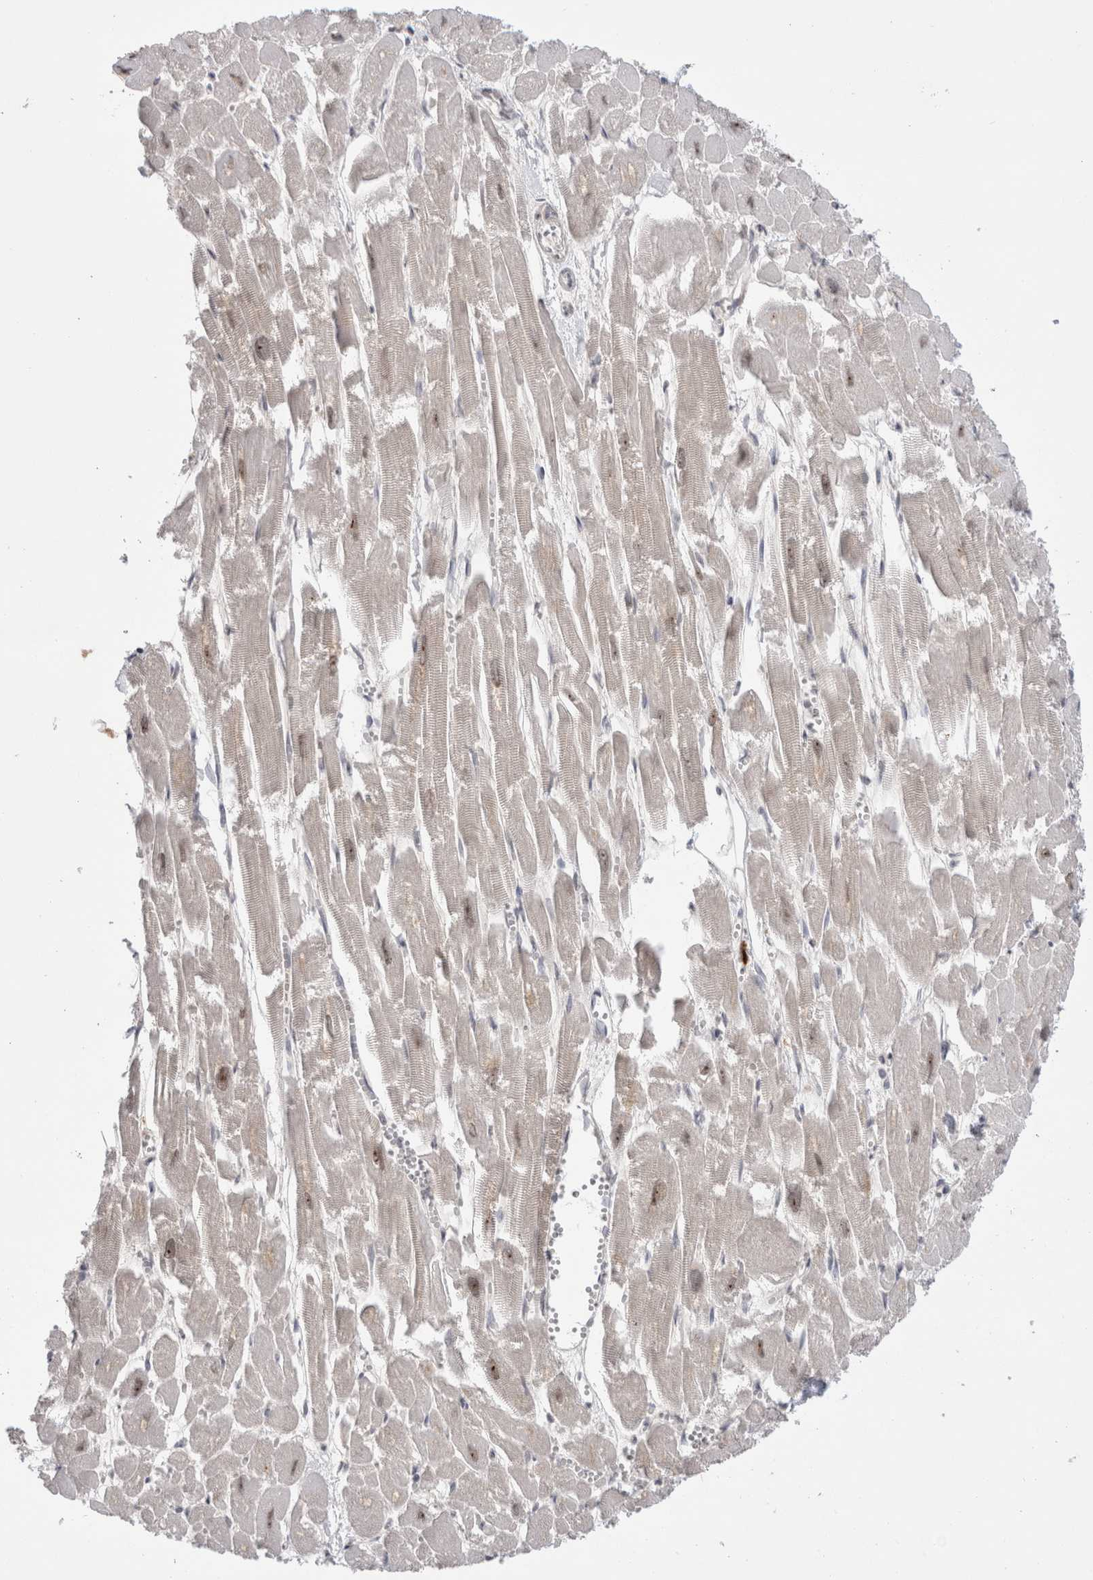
{"staining": {"intensity": "moderate", "quantity": "25%-75%", "location": "nuclear"}, "tissue": "heart muscle", "cell_type": "Cardiomyocytes", "image_type": "normal", "snomed": [{"axis": "morphology", "description": "Normal tissue, NOS"}, {"axis": "topography", "description": "Heart"}], "caption": "This is a photomicrograph of immunohistochemistry staining of benign heart muscle, which shows moderate positivity in the nuclear of cardiomyocytes.", "gene": "ZNF24", "patient": {"sex": "male", "age": 54}}